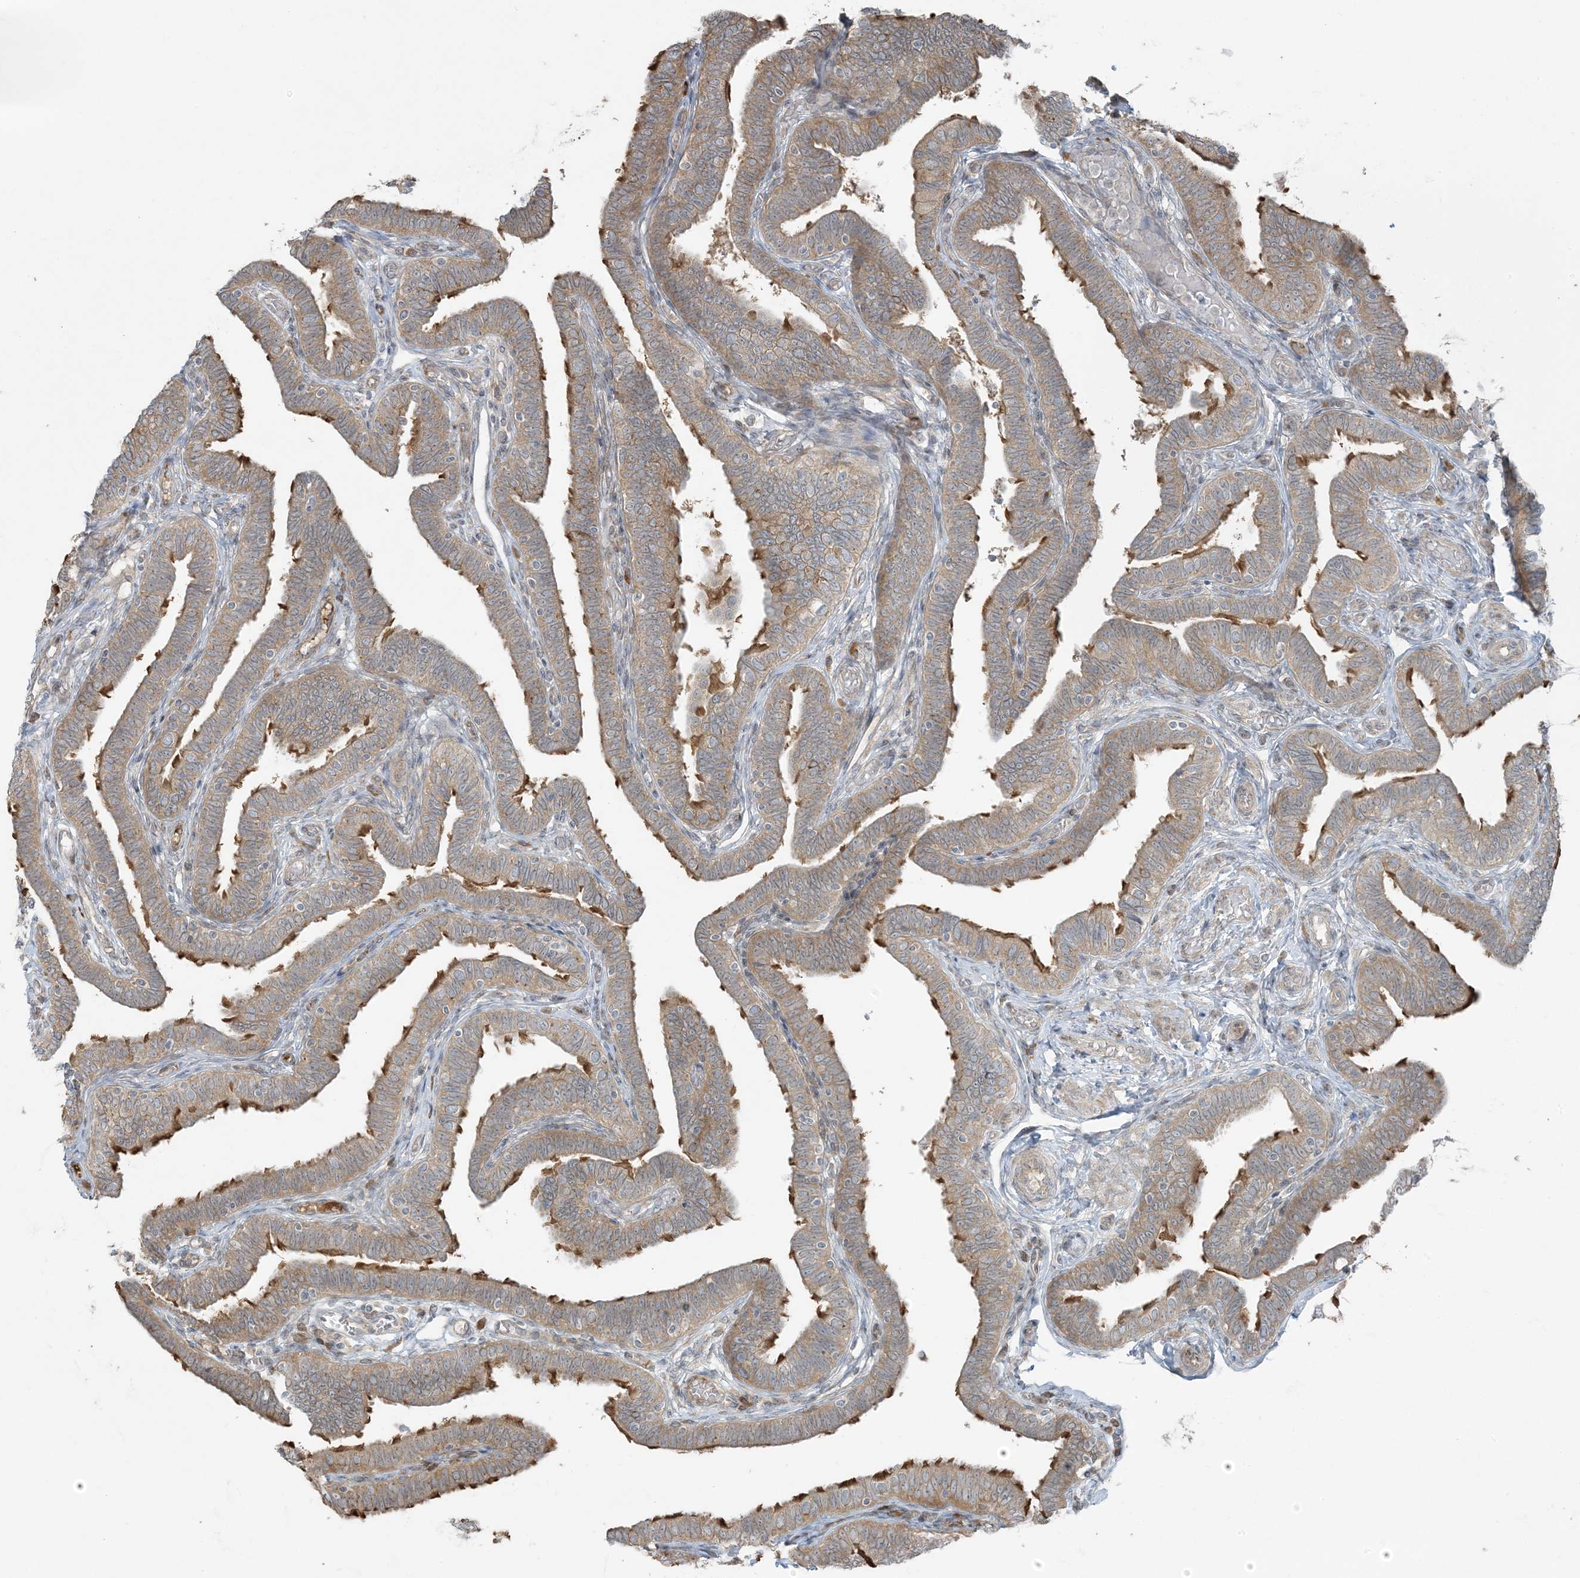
{"staining": {"intensity": "moderate", "quantity": ">75%", "location": "cytoplasmic/membranous"}, "tissue": "fallopian tube", "cell_type": "Glandular cells", "image_type": "normal", "snomed": [{"axis": "morphology", "description": "Normal tissue, NOS"}, {"axis": "topography", "description": "Fallopian tube"}], "caption": "Immunohistochemical staining of unremarkable human fallopian tube reveals moderate cytoplasmic/membranous protein staining in about >75% of glandular cells.", "gene": "ZNF263", "patient": {"sex": "female", "age": 39}}